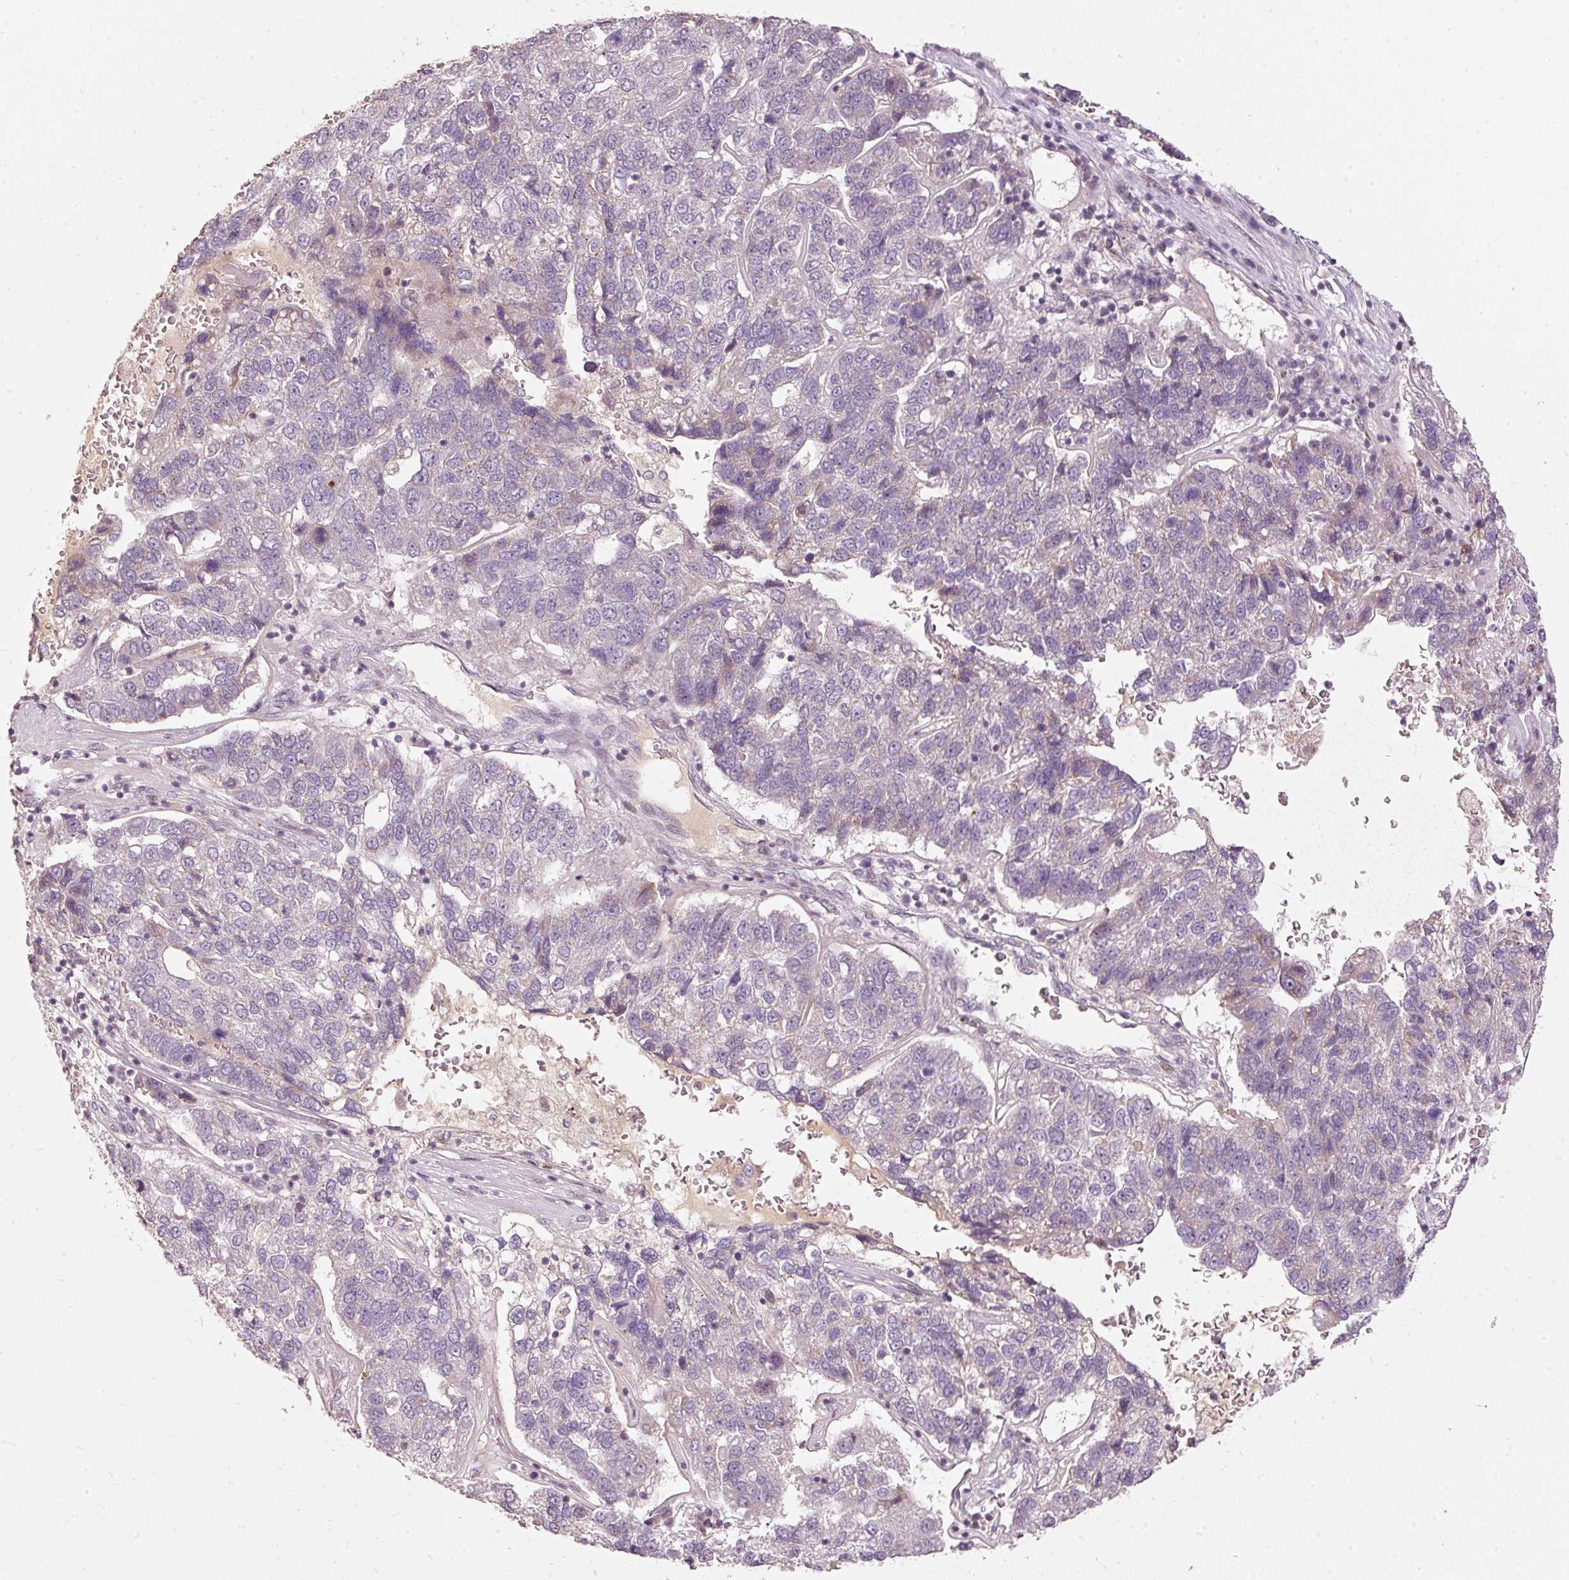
{"staining": {"intensity": "negative", "quantity": "none", "location": "none"}, "tissue": "pancreatic cancer", "cell_type": "Tumor cells", "image_type": "cancer", "snomed": [{"axis": "morphology", "description": "Adenocarcinoma, NOS"}, {"axis": "topography", "description": "Pancreas"}], "caption": "Tumor cells are negative for protein expression in human pancreatic adenocarcinoma.", "gene": "TOB2", "patient": {"sex": "female", "age": 61}}